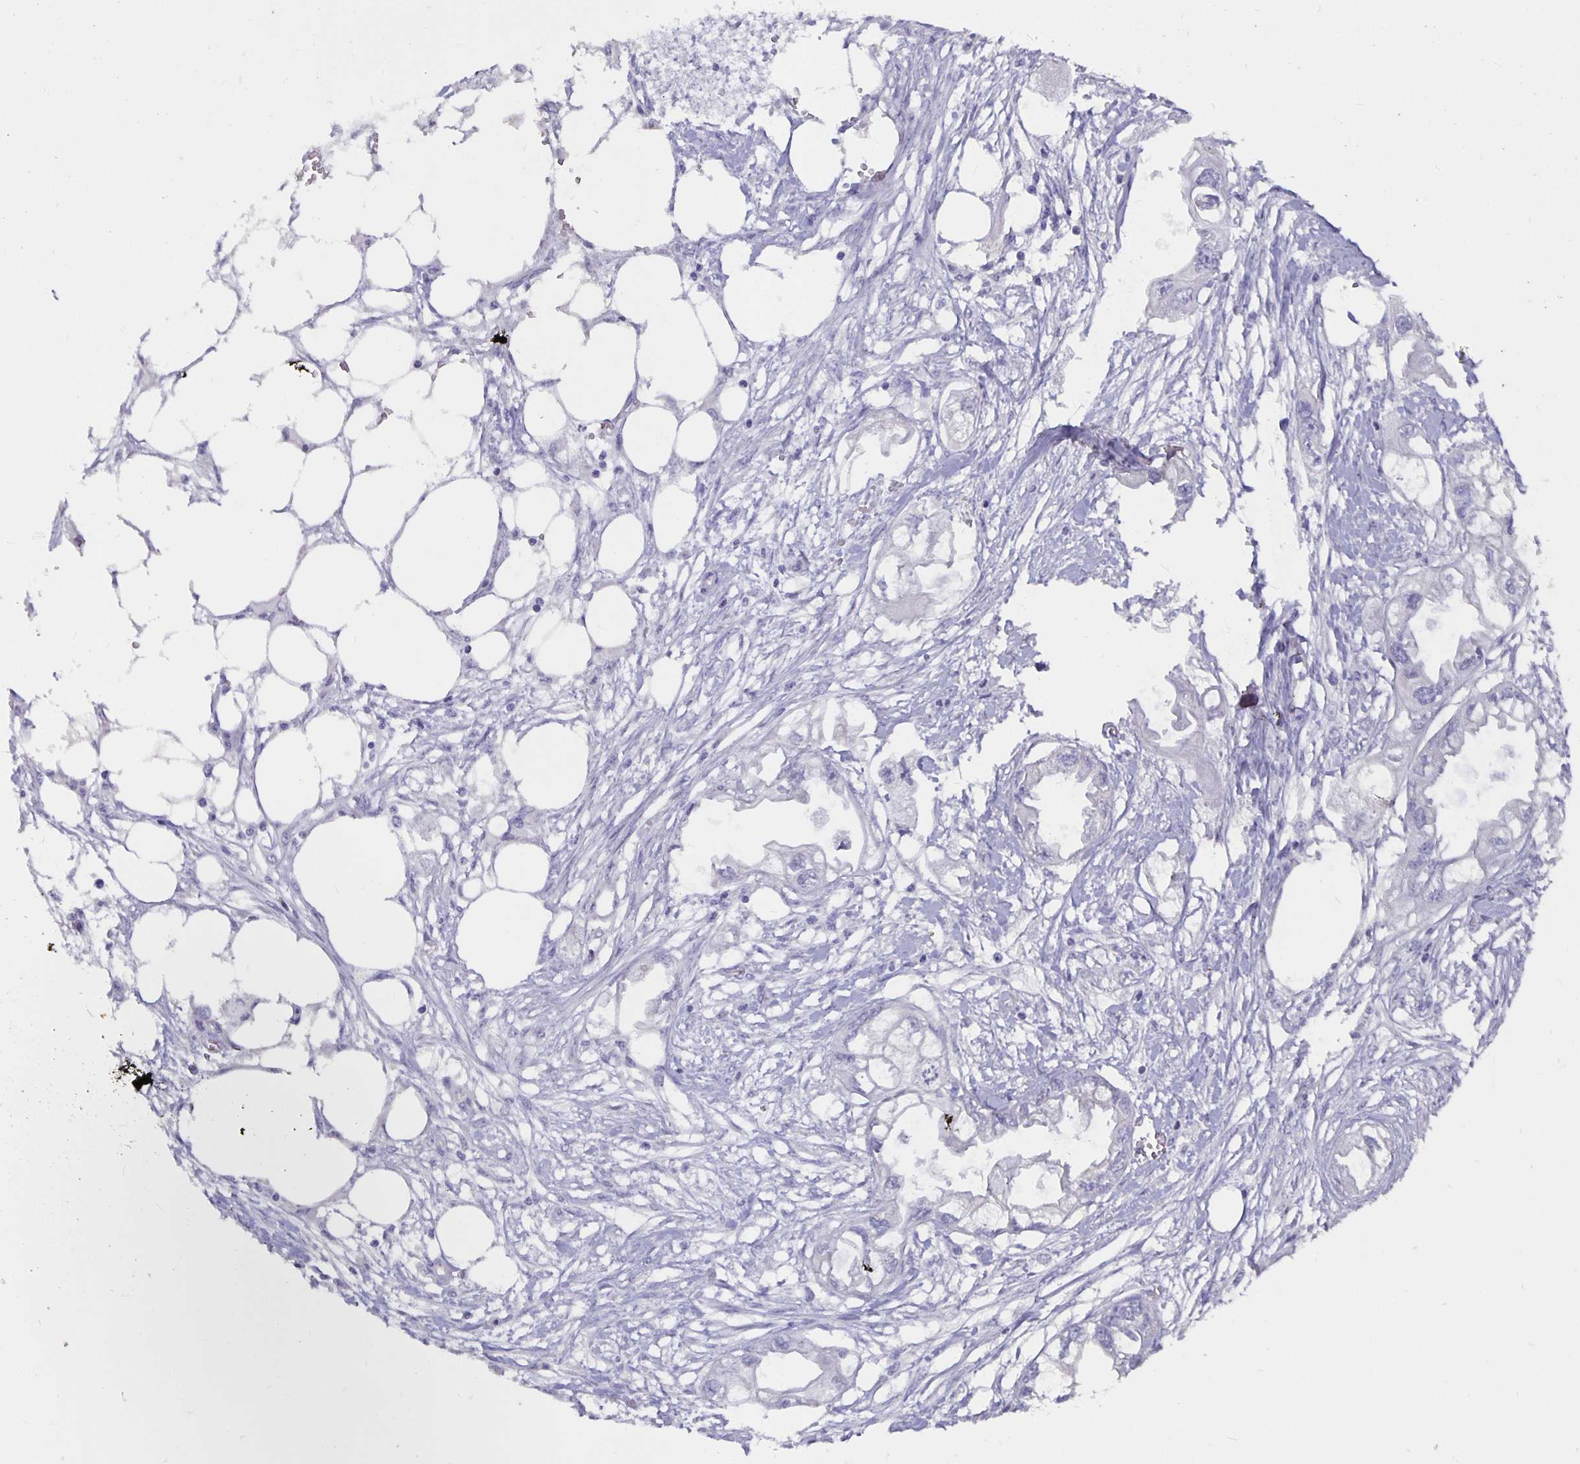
{"staining": {"intensity": "negative", "quantity": "none", "location": "none"}, "tissue": "endometrial cancer", "cell_type": "Tumor cells", "image_type": "cancer", "snomed": [{"axis": "morphology", "description": "Adenocarcinoma, NOS"}, {"axis": "morphology", "description": "Adenocarcinoma, metastatic, NOS"}, {"axis": "topography", "description": "Adipose tissue"}, {"axis": "topography", "description": "Endometrium"}], "caption": "IHC micrograph of neoplastic tissue: endometrial cancer stained with DAB reveals no significant protein positivity in tumor cells.", "gene": "ODF3B", "patient": {"sex": "female", "age": 67}}